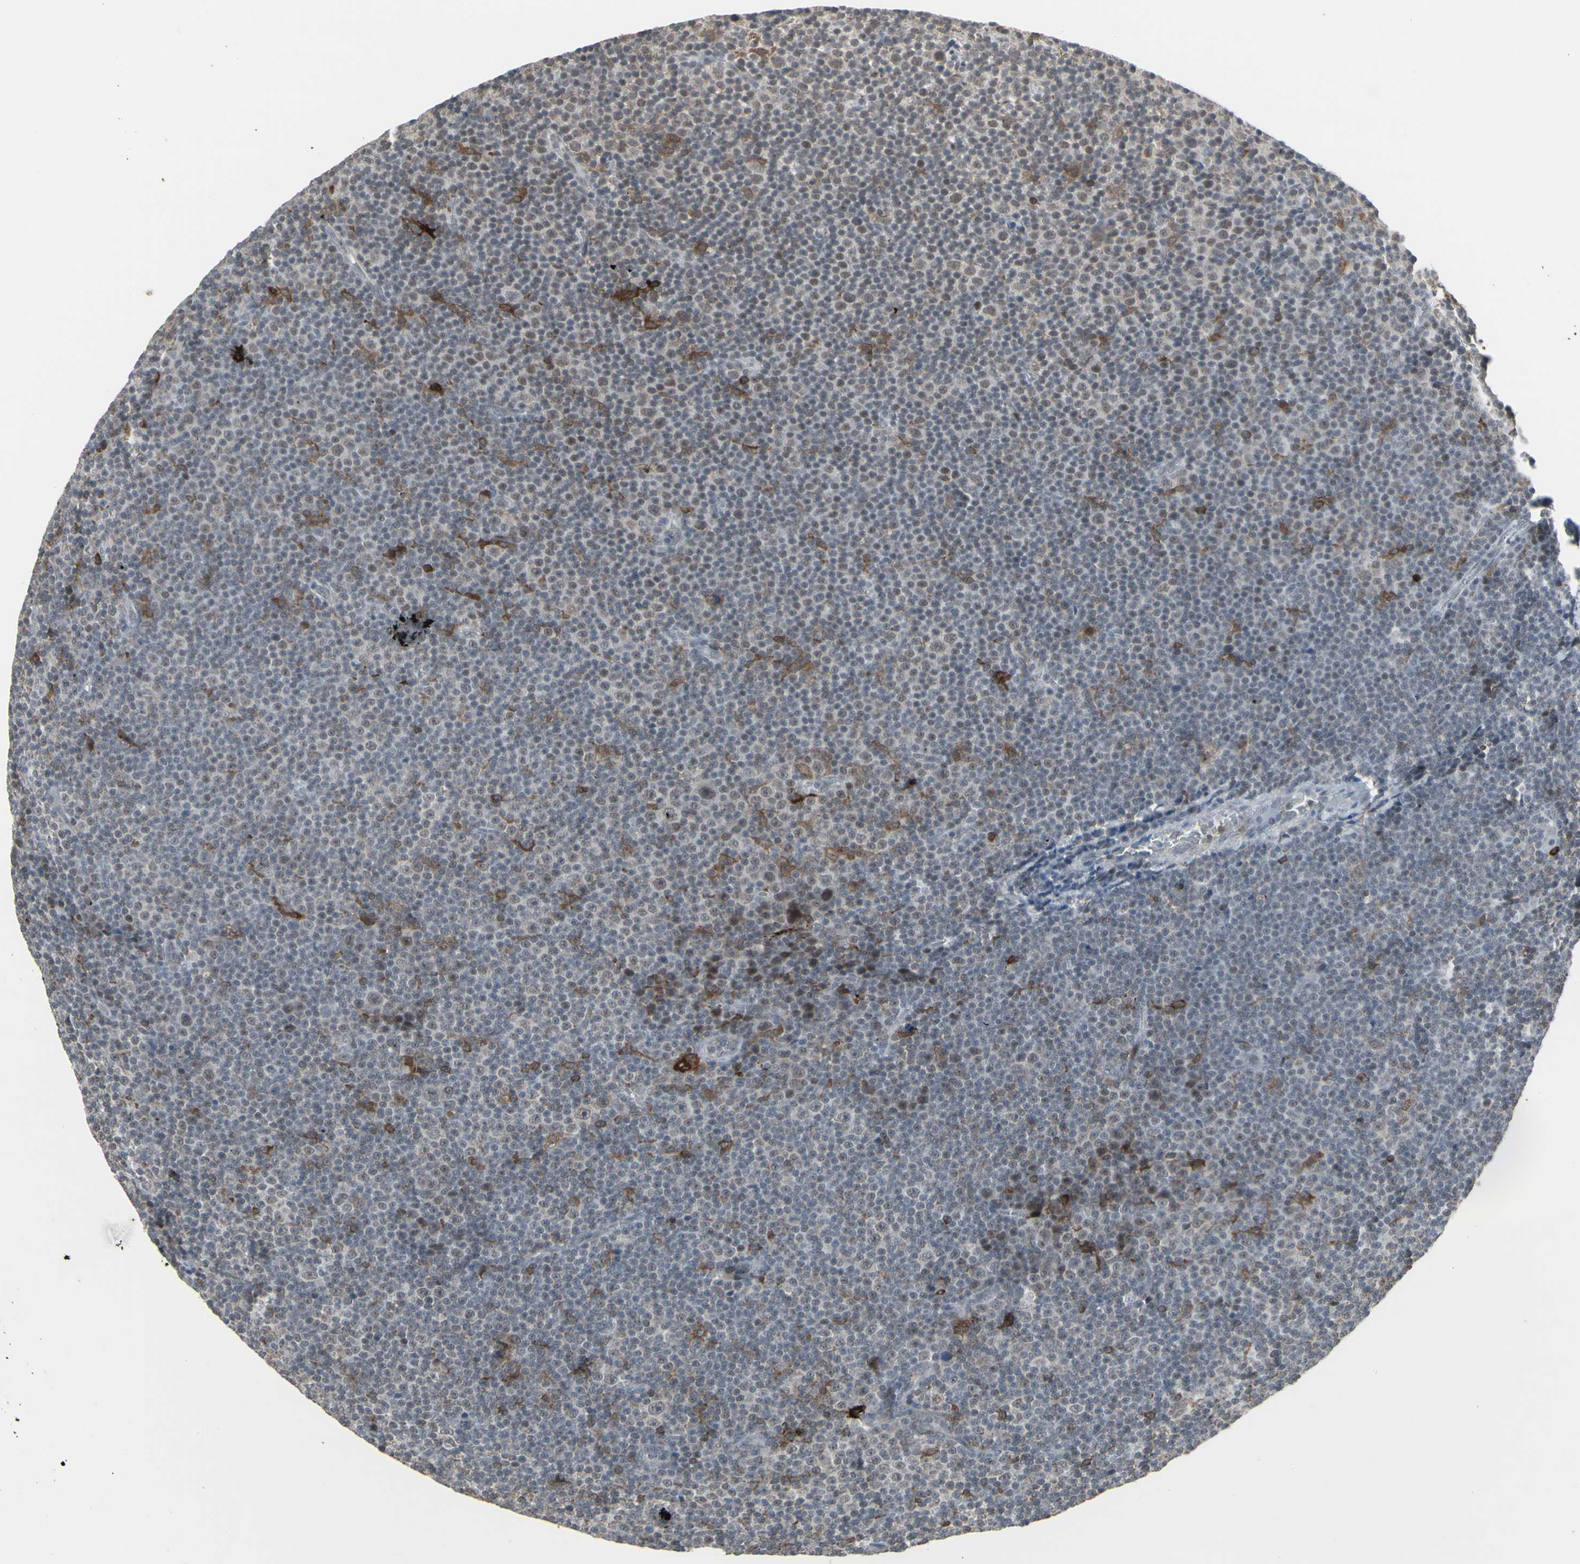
{"staining": {"intensity": "moderate", "quantity": "<25%", "location": "cytoplasmic/membranous"}, "tissue": "lymphoma", "cell_type": "Tumor cells", "image_type": "cancer", "snomed": [{"axis": "morphology", "description": "Malignant lymphoma, non-Hodgkin's type, Low grade"}, {"axis": "topography", "description": "Lymph node"}], "caption": "DAB (3,3'-diaminobenzidine) immunohistochemical staining of lymphoma displays moderate cytoplasmic/membranous protein staining in approximately <25% of tumor cells.", "gene": "SAMSN1", "patient": {"sex": "female", "age": 67}}